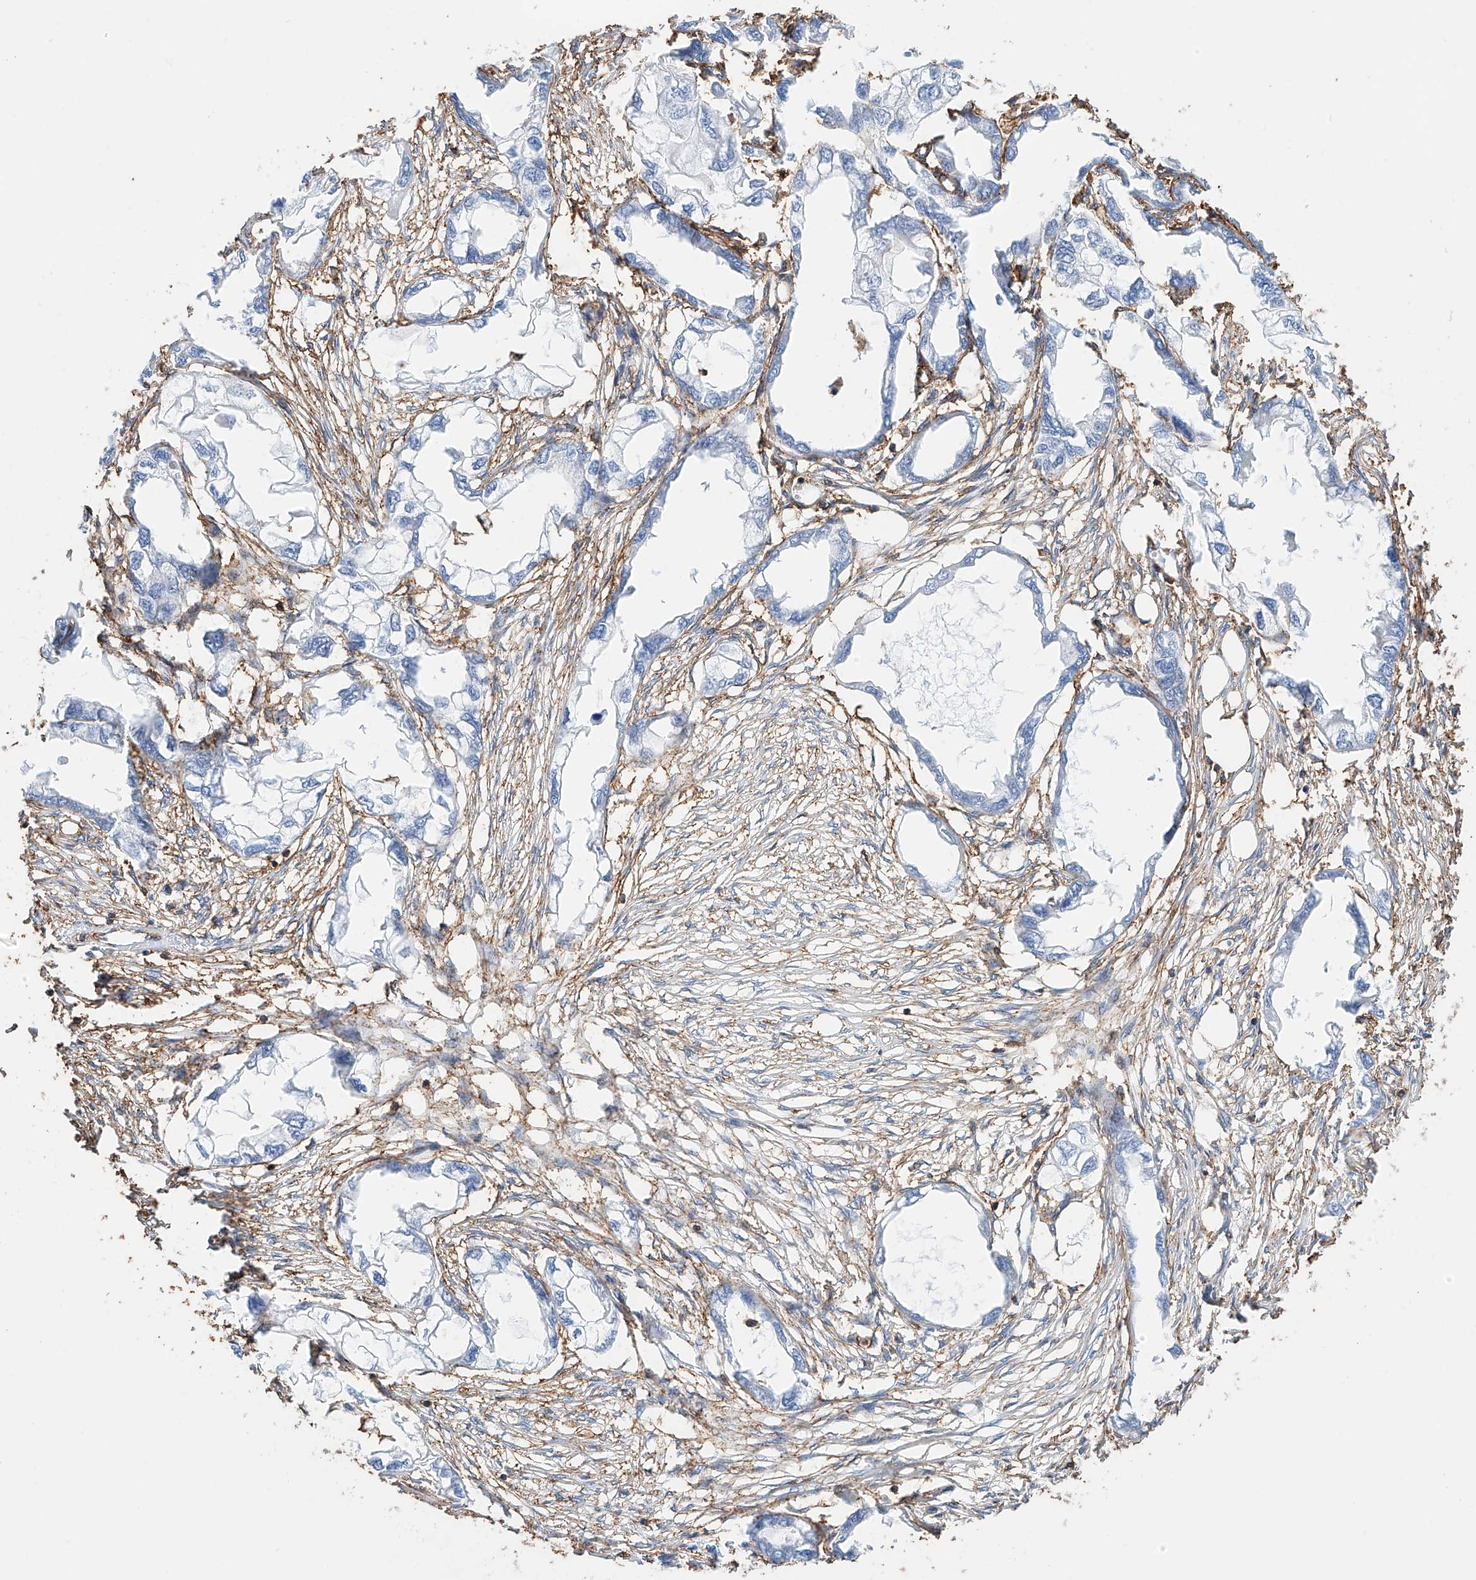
{"staining": {"intensity": "negative", "quantity": "none", "location": "none"}, "tissue": "endometrial cancer", "cell_type": "Tumor cells", "image_type": "cancer", "snomed": [{"axis": "morphology", "description": "Adenocarcinoma, NOS"}, {"axis": "morphology", "description": "Adenocarcinoma, metastatic, NOS"}, {"axis": "topography", "description": "Adipose tissue"}, {"axis": "topography", "description": "Endometrium"}], "caption": "Tumor cells show no significant positivity in endometrial cancer.", "gene": "WFS1", "patient": {"sex": "female", "age": 67}}